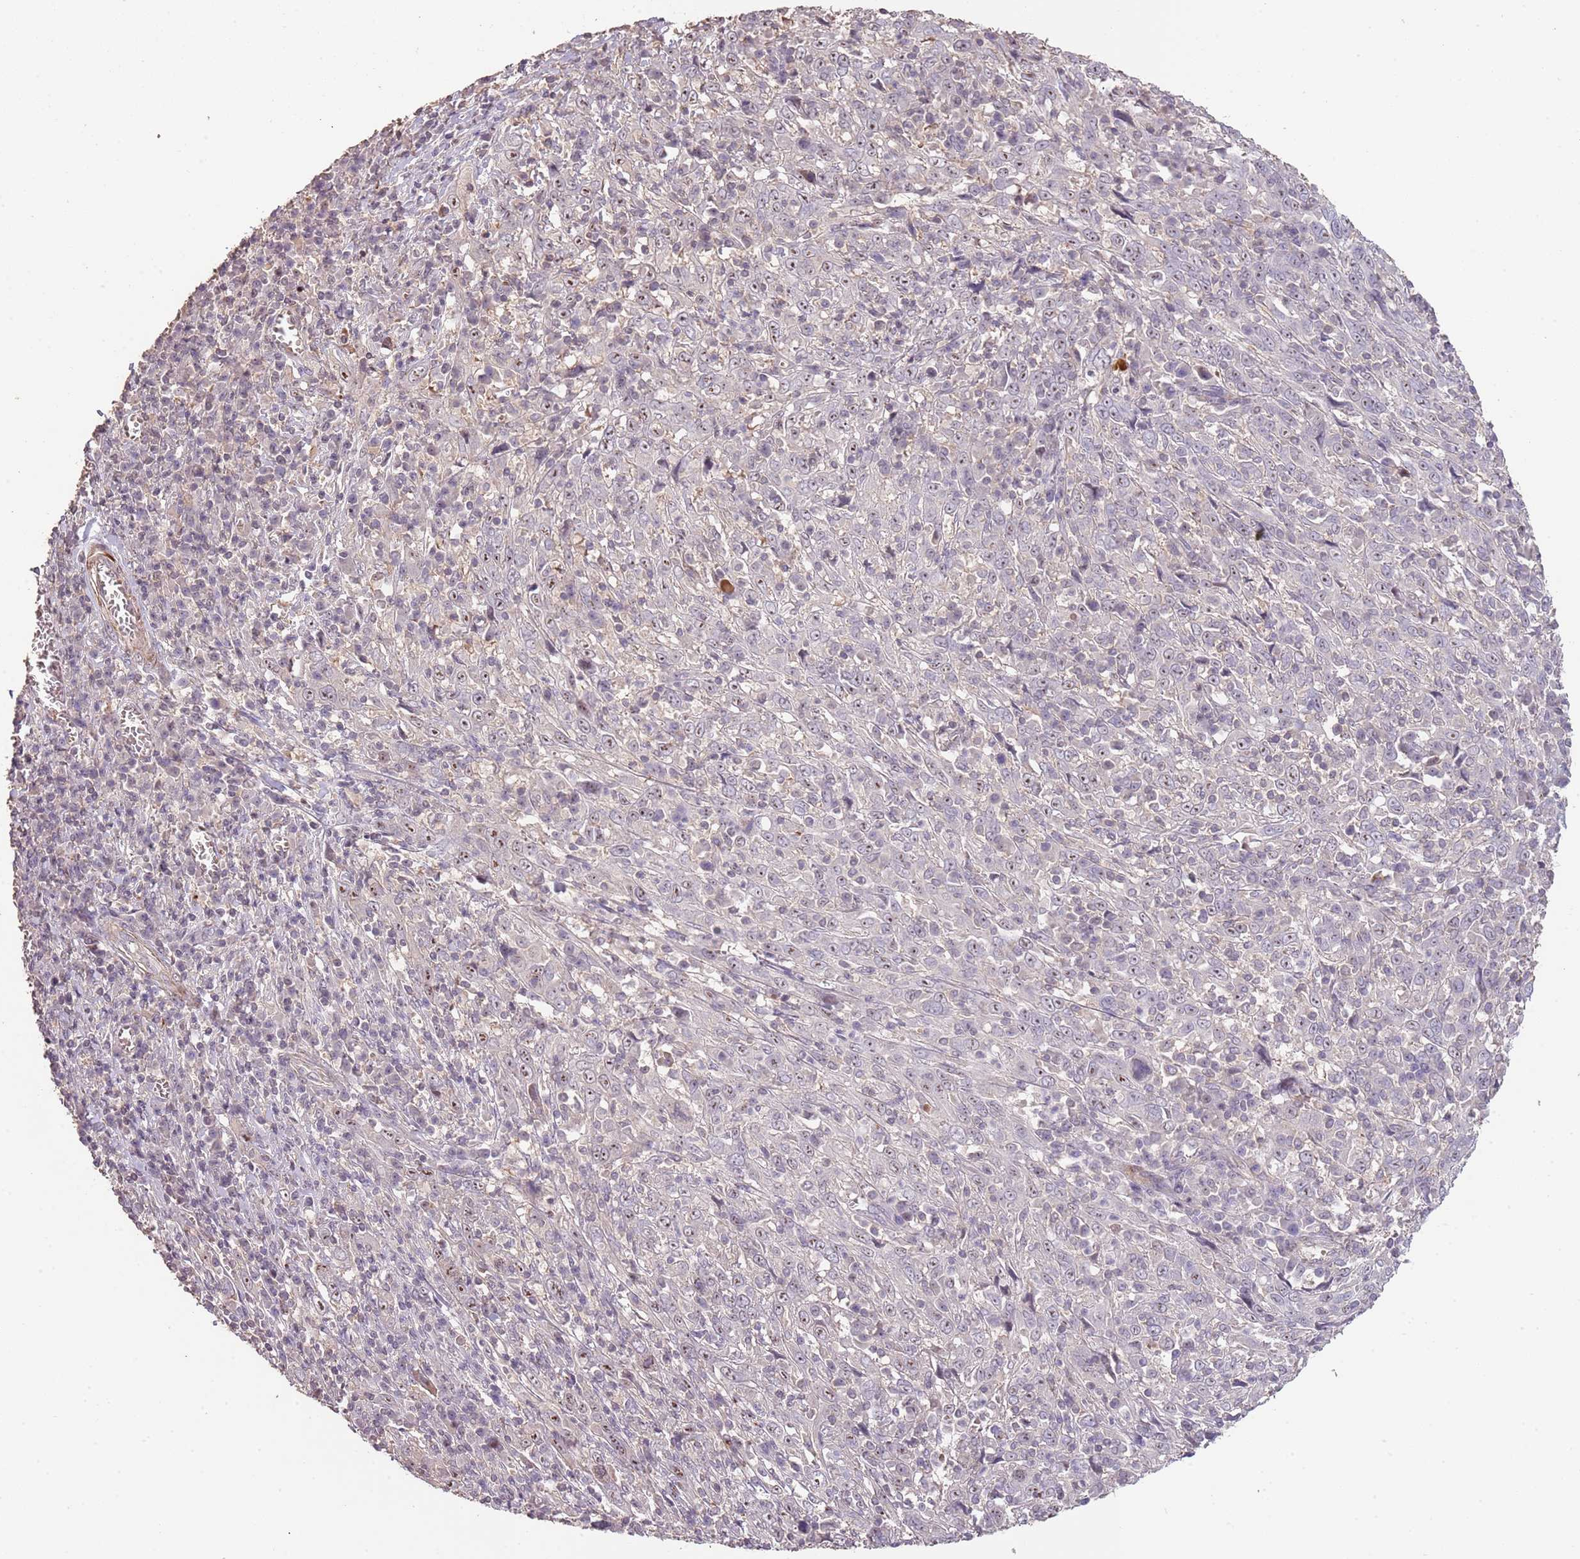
{"staining": {"intensity": "negative", "quantity": "none", "location": "none"}, "tissue": "cervical cancer", "cell_type": "Tumor cells", "image_type": "cancer", "snomed": [{"axis": "morphology", "description": "Squamous cell carcinoma, NOS"}, {"axis": "topography", "description": "Cervix"}], "caption": "This is an immunohistochemistry (IHC) micrograph of human cervical cancer. There is no positivity in tumor cells.", "gene": "ADTRP", "patient": {"sex": "female", "age": 46}}